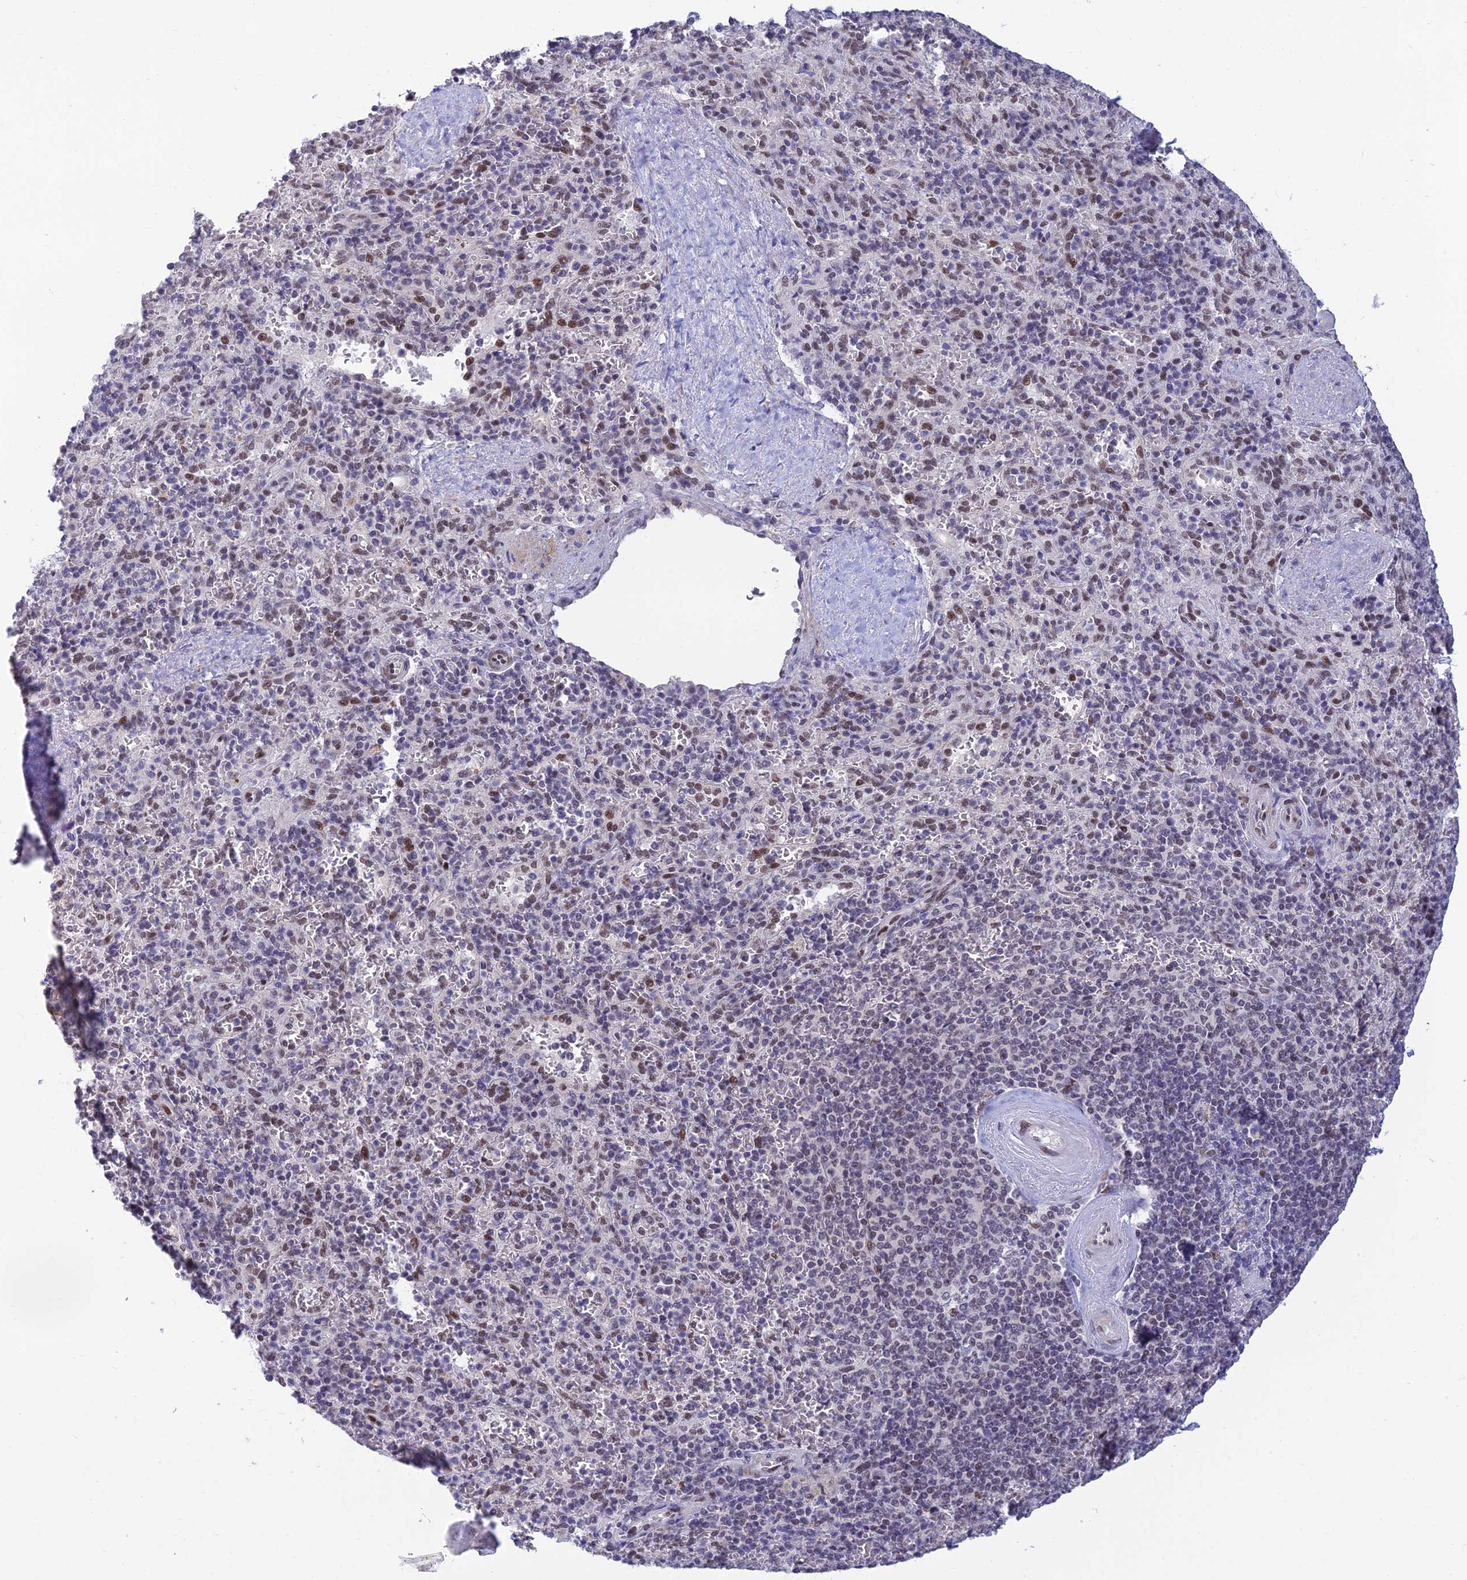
{"staining": {"intensity": "moderate", "quantity": "<25%", "location": "nuclear"}, "tissue": "spleen", "cell_type": "Cells in red pulp", "image_type": "normal", "snomed": [{"axis": "morphology", "description": "Normal tissue, NOS"}, {"axis": "topography", "description": "Spleen"}], "caption": "Protein staining of normal spleen demonstrates moderate nuclear expression in about <25% of cells in red pulp.", "gene": "CLK4", "patient": {"sex": "male", "age": 82}}